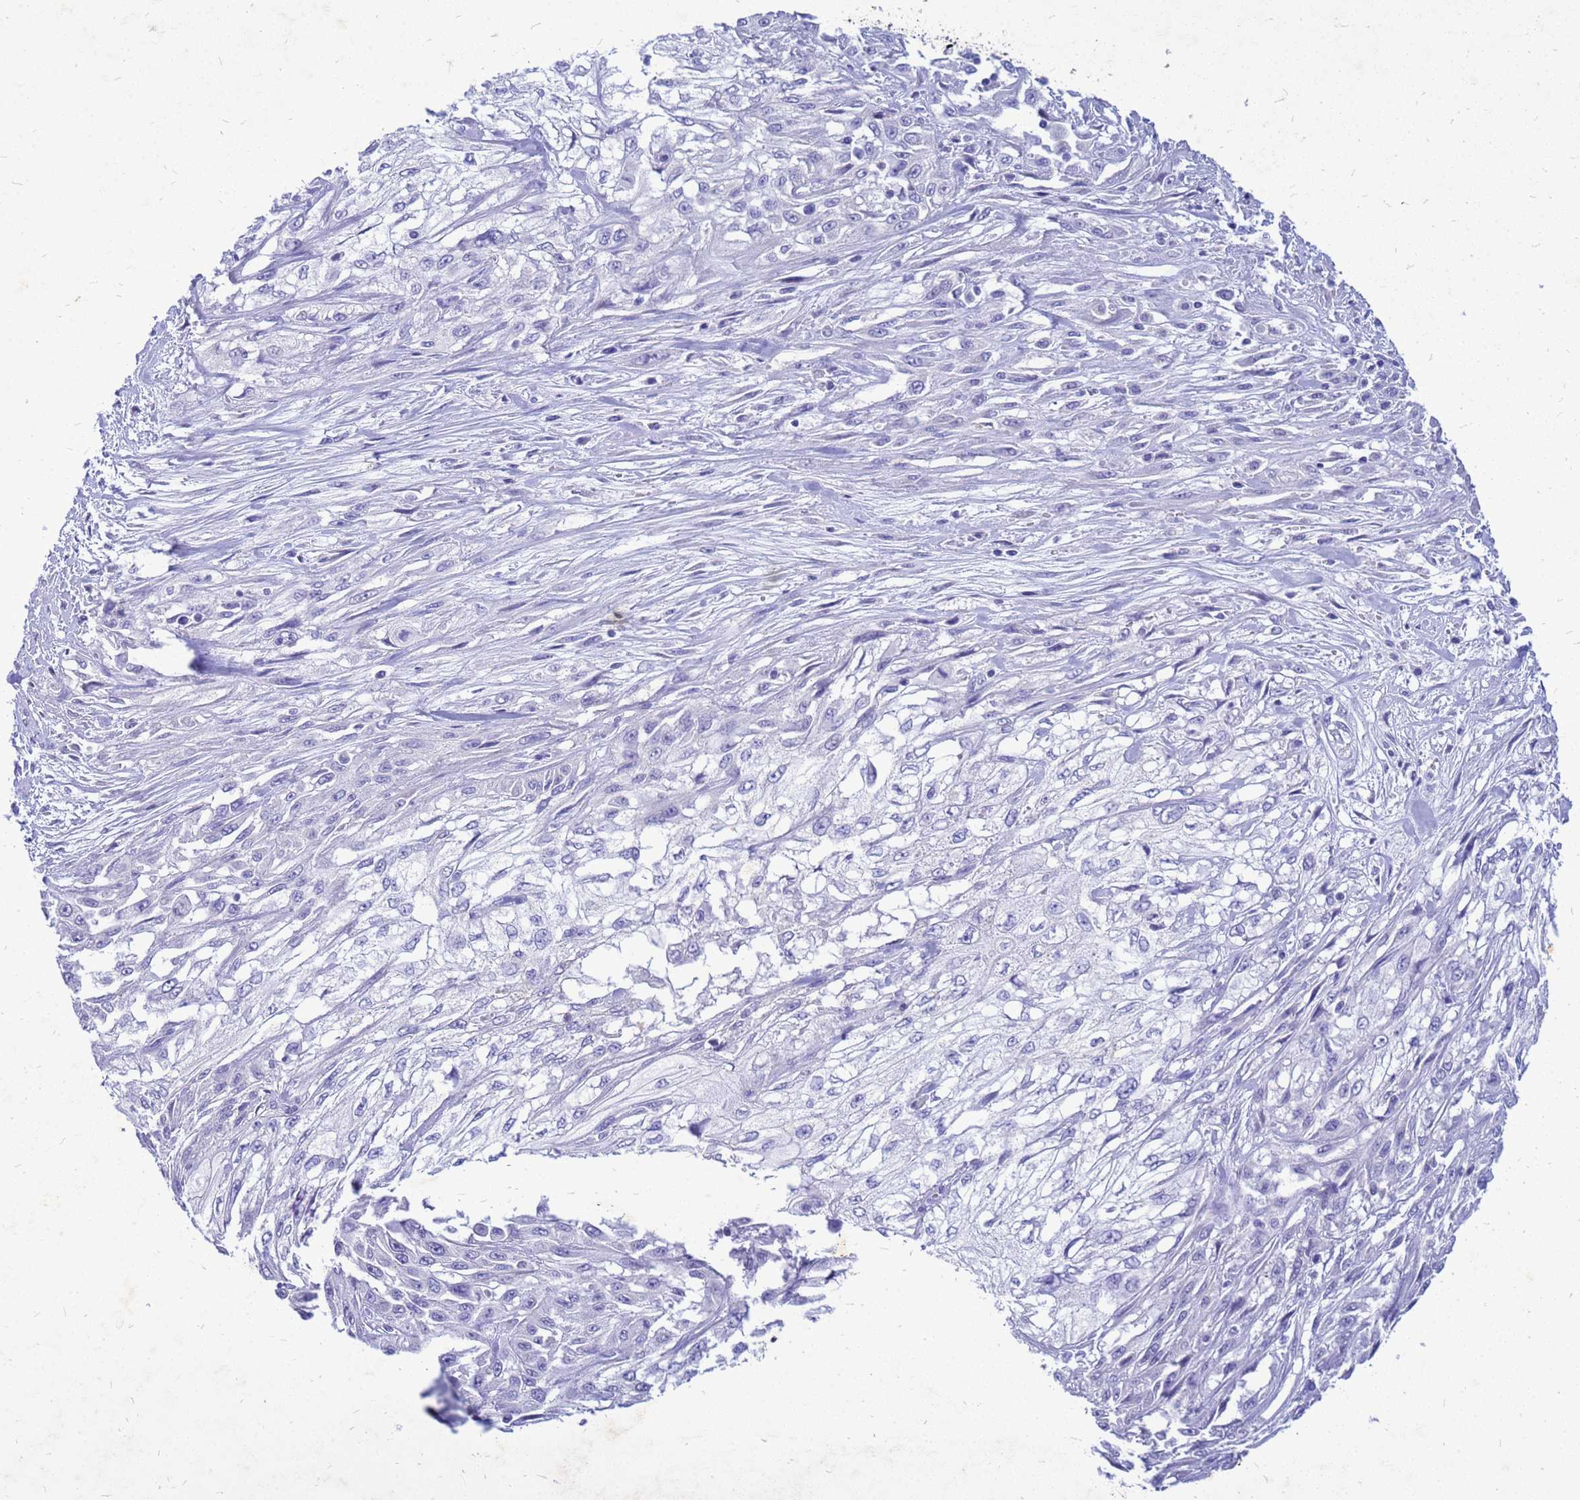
{"staining": {"intensity": "negative", "quantity": "none", "location": "none"}, "tissue": "skin cancer", "cell_type": "Tumor cells", "image_type": "cancer", "snomed": [{"axis": "morphology", "description": "Squamous cell carcinoma, NOS"}, {"axis": "morphology", "description": "Squamous cell carcinoma, metastatic, NOS"}, {"axis": "topography", "description": "Skin"}, {"axis": "topography", "description": "Lymph node"}], "caption": "This micrograph is of skin metastatic squamous cell carcinoma stained with immunohistochemistry to label a protein in brown with the nuclei are counter-stained blue. There is no expression in tumor cells.", "gene": "AKR1C1", "patient": {"sex": "male", "age": 75}}